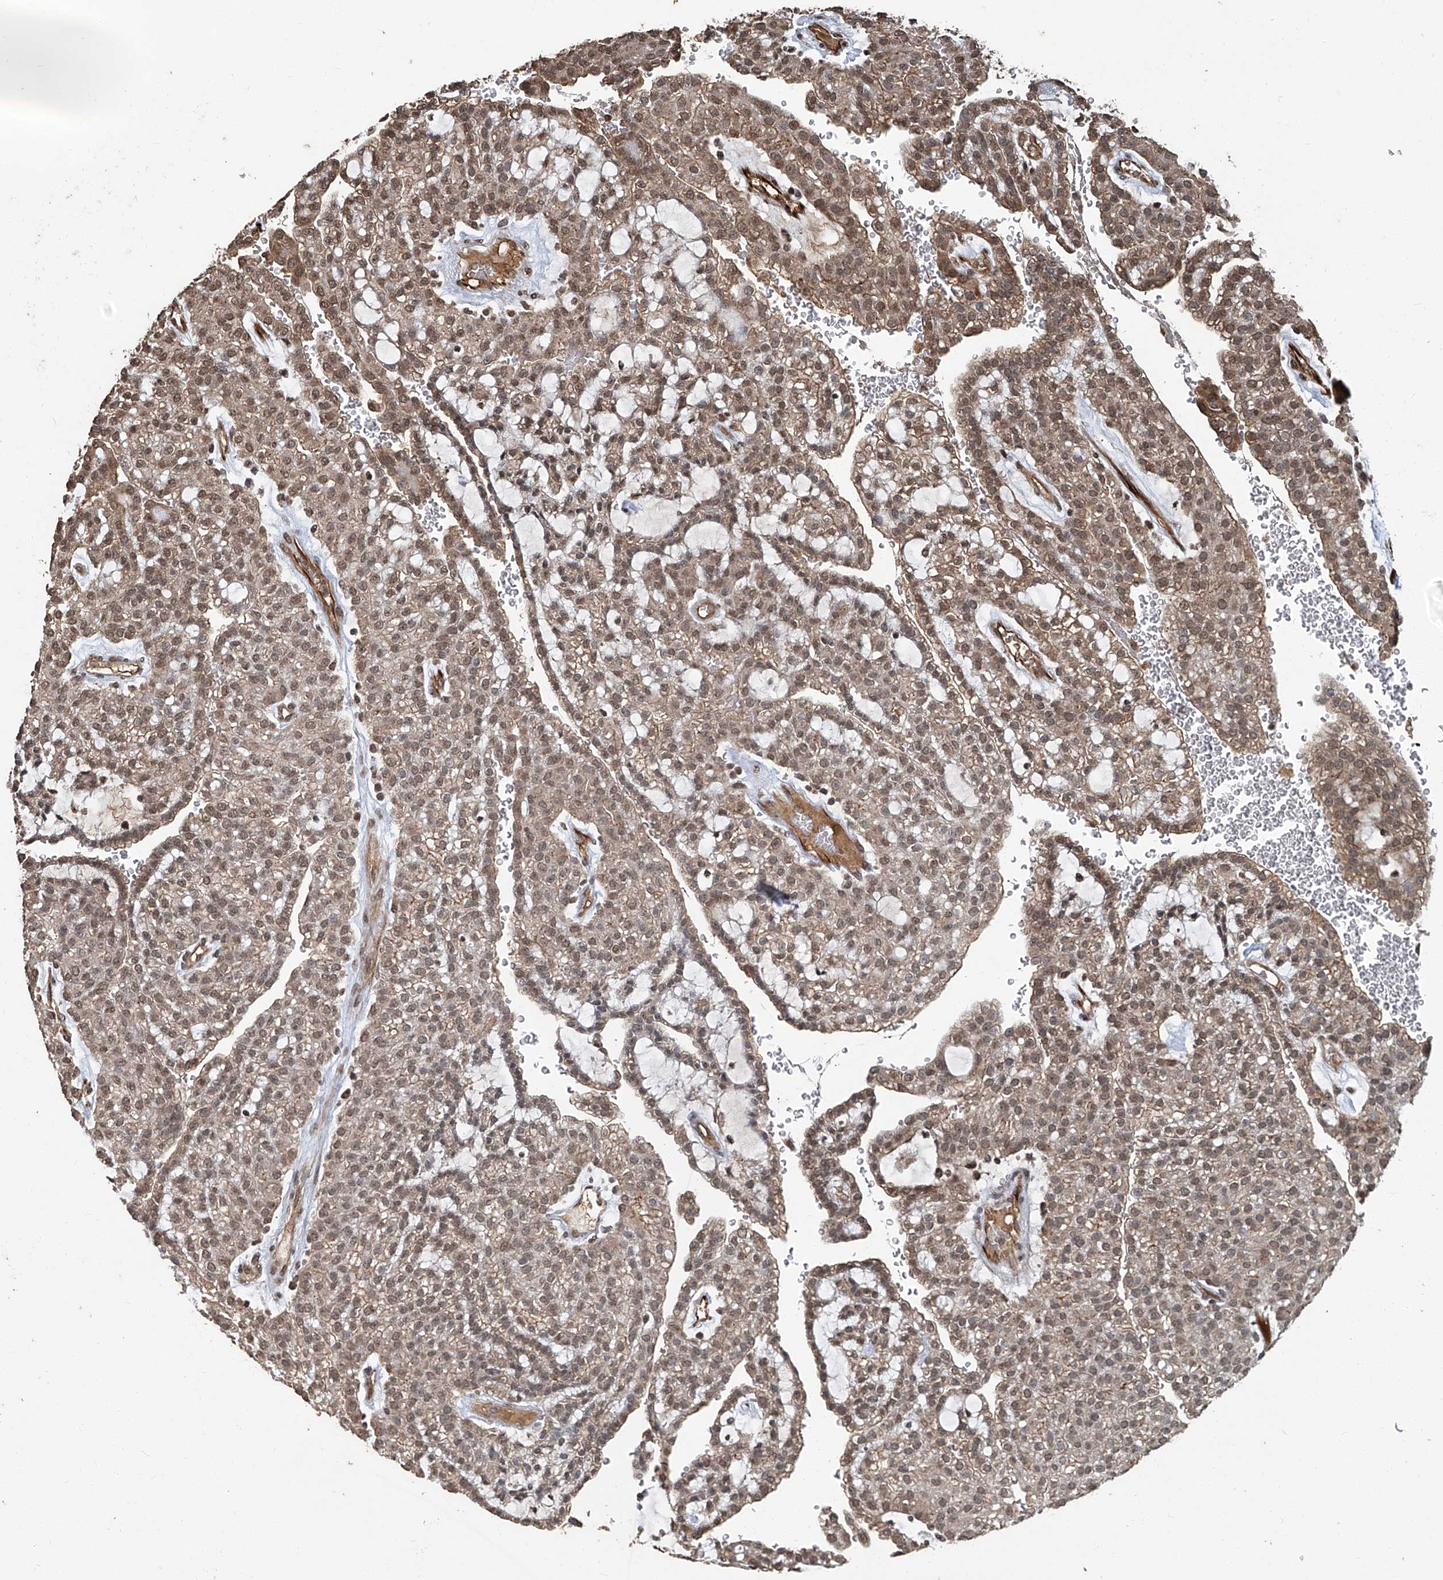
{"staining": {"intensity": "weak", "quantity": ">75%", "location": "cytoplasmic/membranous,nuclear"}, "tissue": "renal cancer", "cell_type": "Tumor cells", "image_type": "cancer", "snomed": [{"axis": "morphology", "description": "Adenocarcinoma, NOS"}, {"axis": "topography", "description": "Kidney"}], "caption": "Immunohistochemistry photomicrograph of neoplastic tissue: human renal cancer stained using IHC exhibits low levels of weak protein expression localized specifically in the cytoplasmic/membranous and nuclear of tumor cells, appearing as a cytoplasmic/membranous and nuclear brown color.", "gene": "GPR132", "patient": {"sex": "male", "age": 63}}